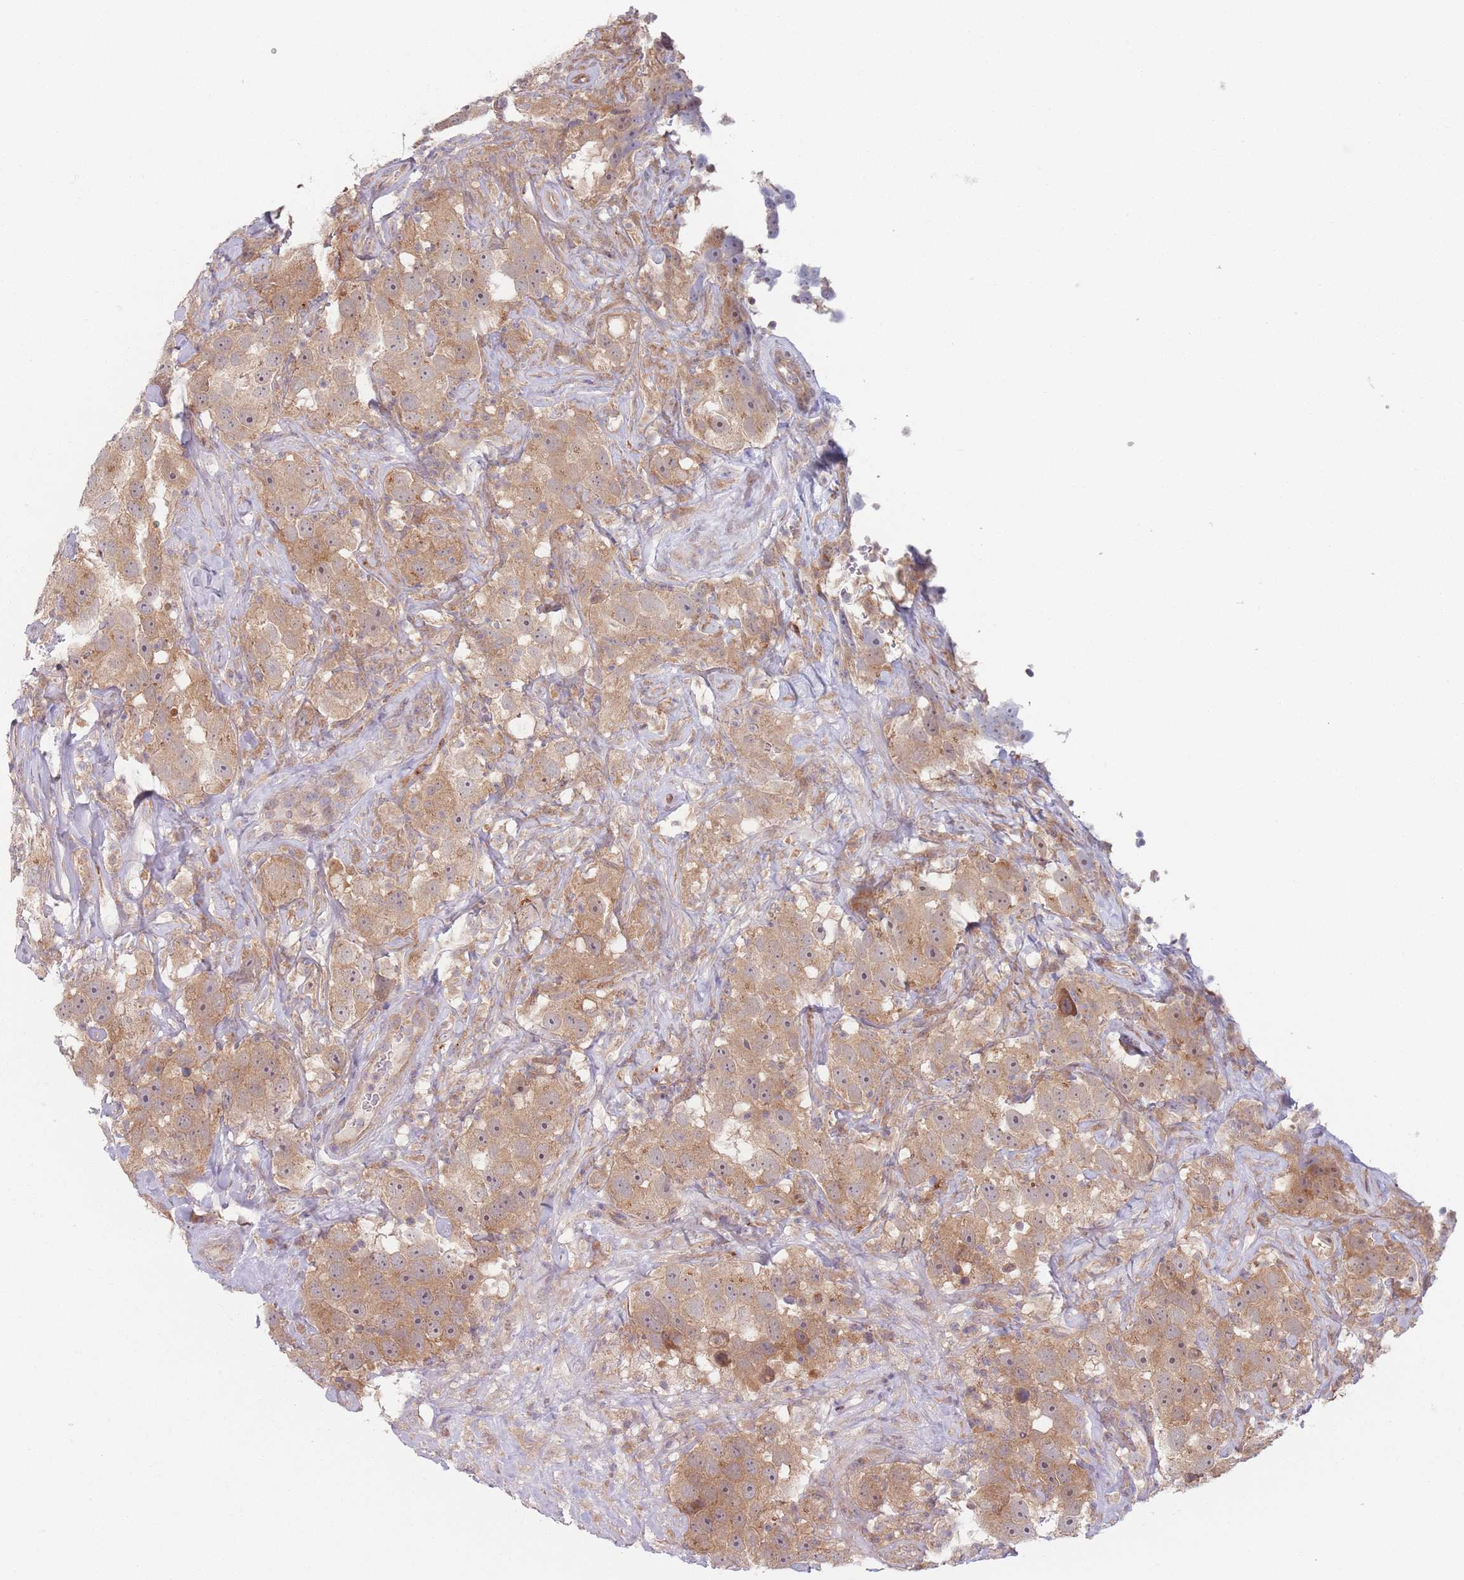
{"staining": {"intensity": "moderate", "quantity": ">75%", "location": "cytoplasmic/membranous"}, "tissue": "testis cancer", "cell_type": "Tumor cells", "image_type": "cancer", "snomed": [{"axis": "morphology", "description": "Seminoma, NOS"}, {"axis": "topography", "description": "Testis"}], "caption": "Testis cancer (seminoma) stained for a protein reveals moderate cytoplasmic/membranous positivity in tumor cells.", "gene": "PPM1A", "patient": {"sex": "male", "age": 49}}